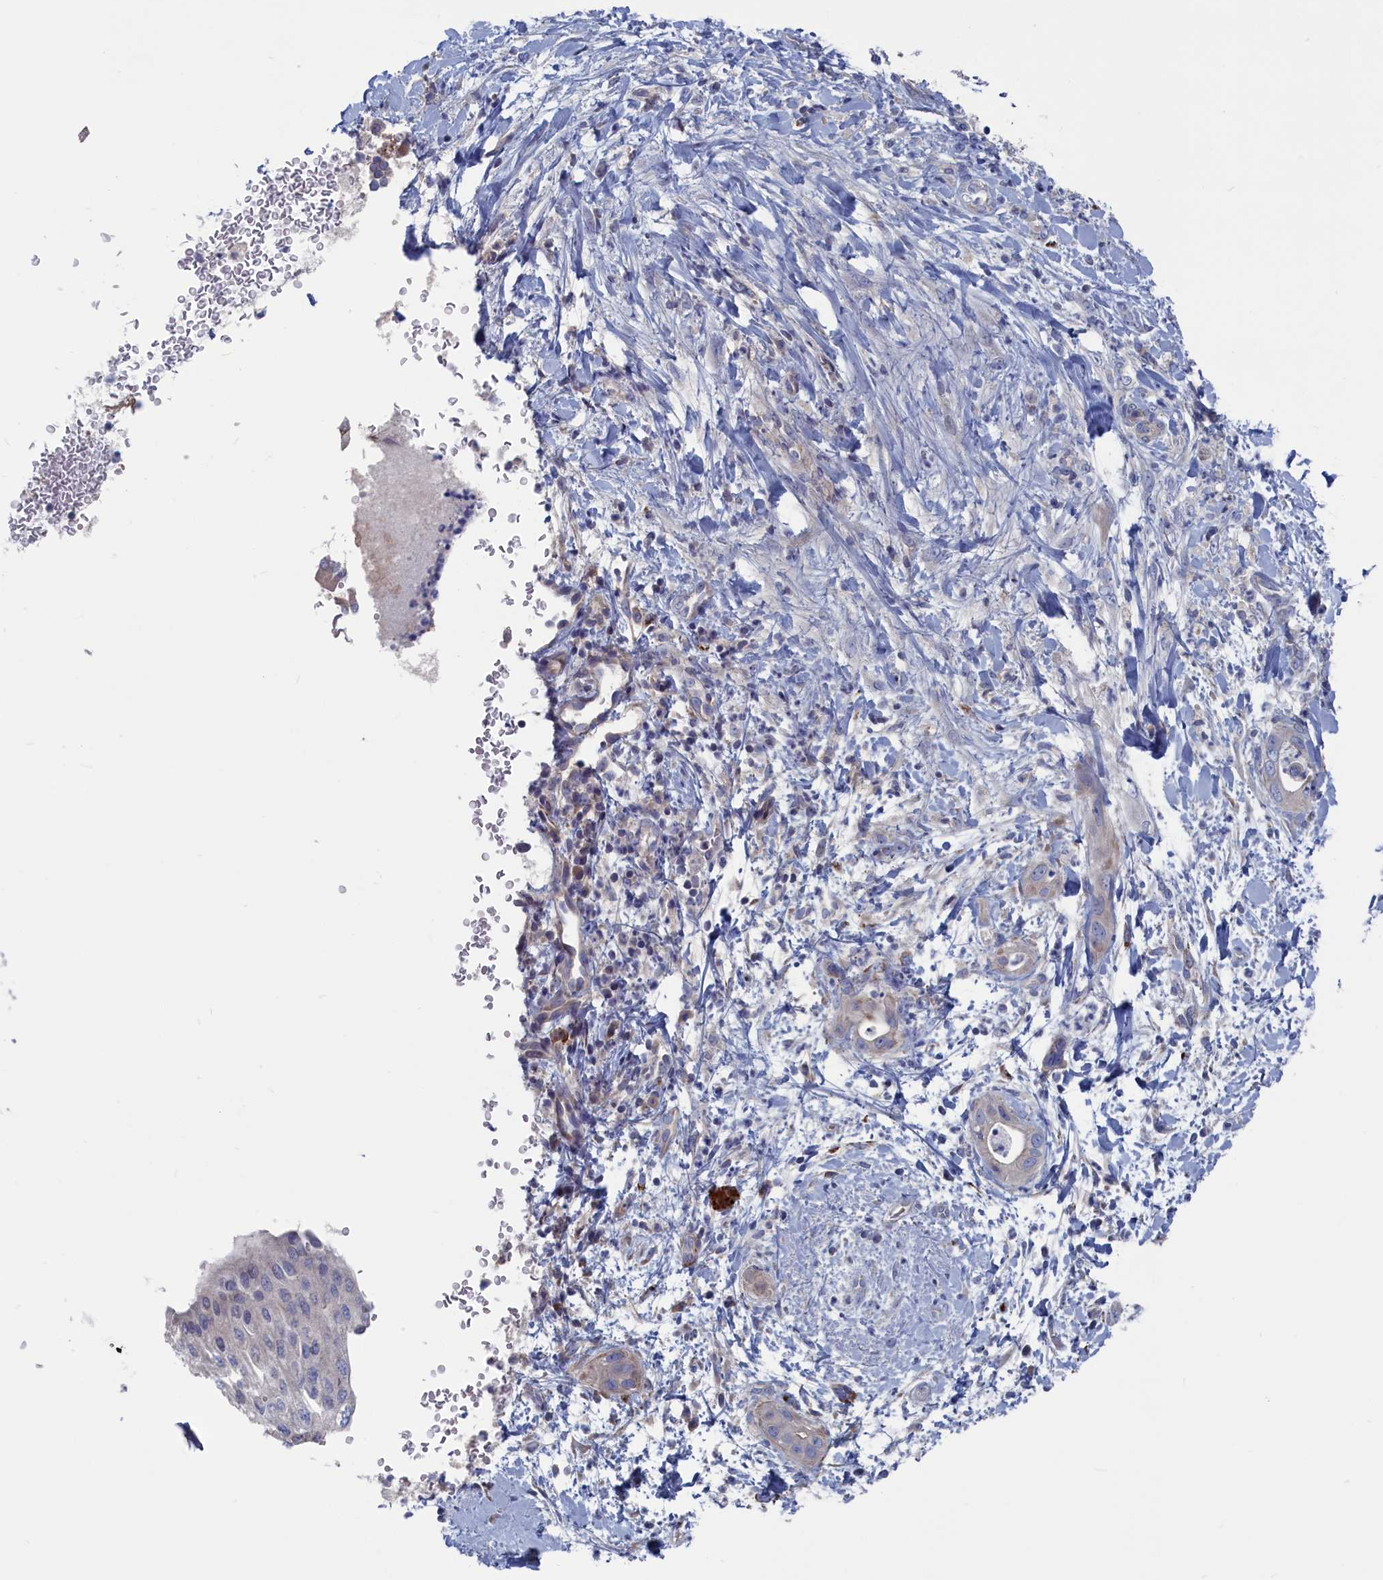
{"staining": {"intensity": "negative", "quantity": "none", "location": "none"}, "tissue": "pancreatic cancer", "cell_type": "Tumor cells", "image_type": "cancer", "snomed": [{"axis": "morphology", "description": "Adenocarcinoma, NOS"}, {"axis": "topography", "description": "Pancreas"}], "caption": "This is an immunohistochemistry micrograph of human pancreatic cancer (adenocarcinoma). There is no positivity in tumor cells.", "gene": "CEND1", "patient": {"sex": "female", "age": 78}}